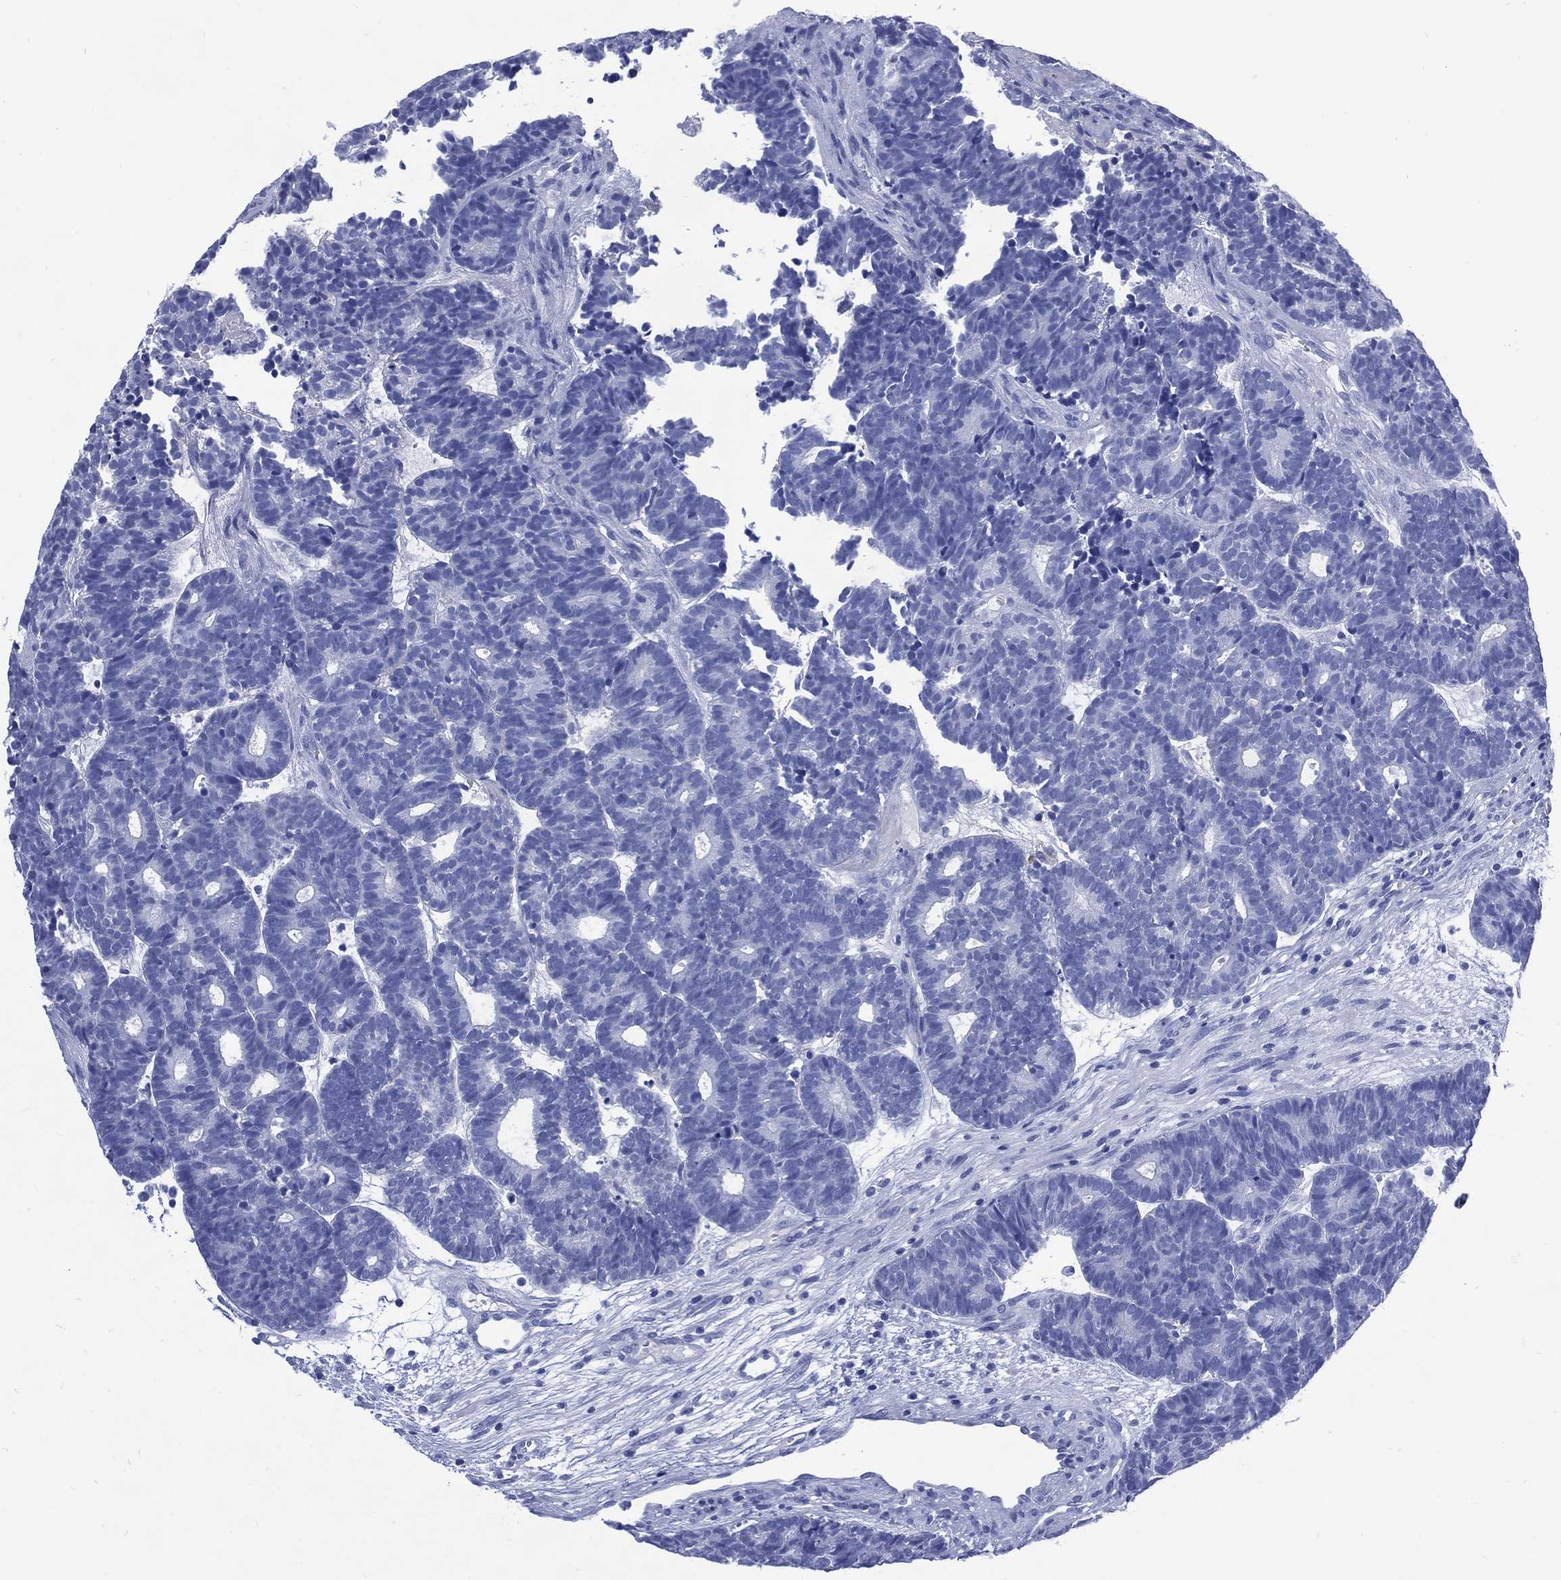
{"staining": {"intensity": "negative", "quantity": "none", "location": "none"}, "tissue": "head and neck cancer", "cell_type": "Tumor cells", "image_type": "cancer", "snomed": [{"axis": "morphology", "description": "Adenocarcinoma, NOS"}, {"axis": "topography", "description": "Head-Neck"}], "caption": "This is an immunohistochemistry (IHC) micrograph of head and neck cancer. There is no expression in tumor cells.", "gene": "SHCBP1L", "patient": {"sex": "female", "age": 81}}